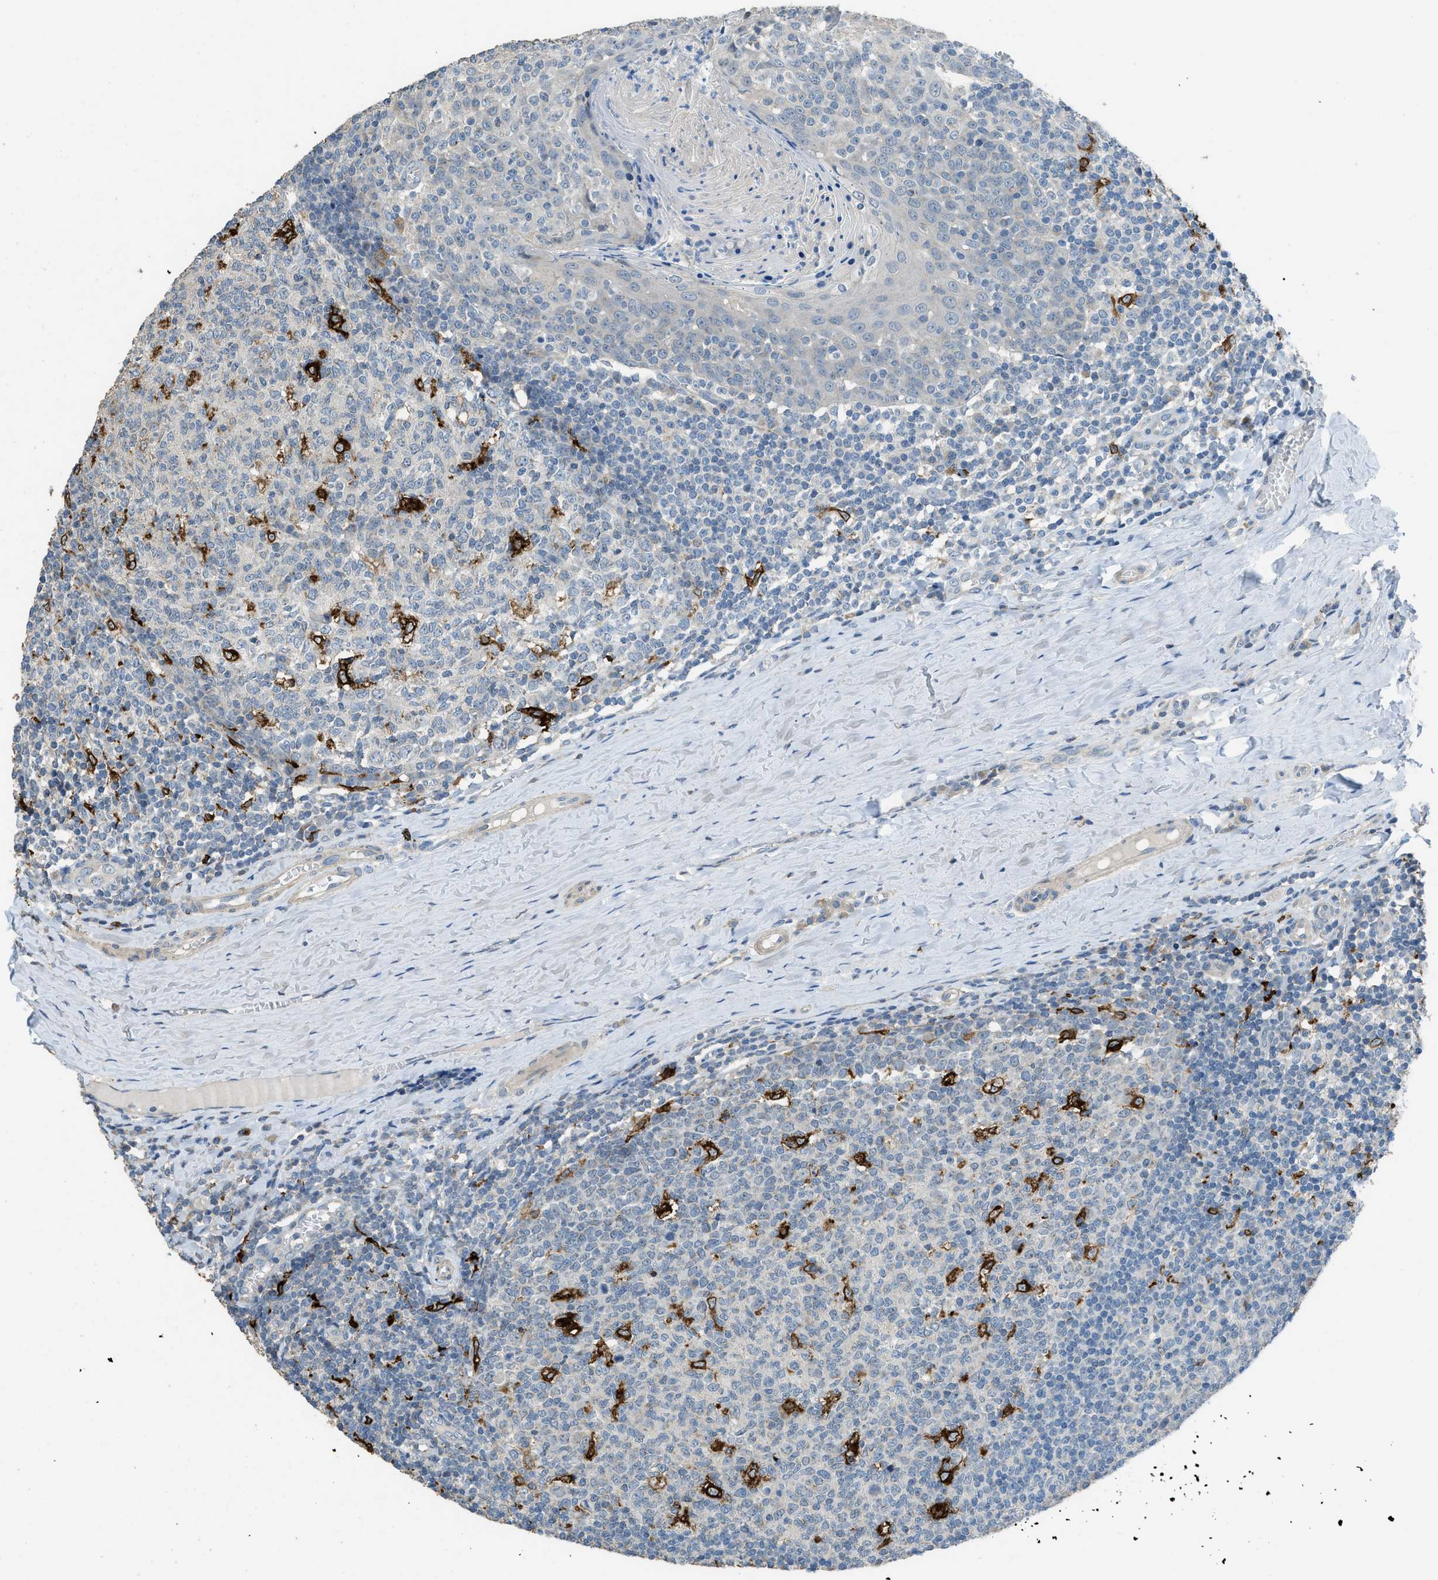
{"staining": {"intensity": "strong", "quantity": "<25%", "location": "cytoplasmic/membranous"}, "tissue": "tonsil", "cell_type": "Germinal center cells", "image_type": "normal", "snomed": [{"axis": "morphology", "description": "Normal tissue, NOS"}, {"axis": "topography", "description": "Tonsil"}], "caption": "Protein staining of normal tonsil shows strong cytoplasmic/membranous expression in about <25% of germinal center cells.", "gene": "TIMD4", "patient": {"sex": "female", "age": 19}}